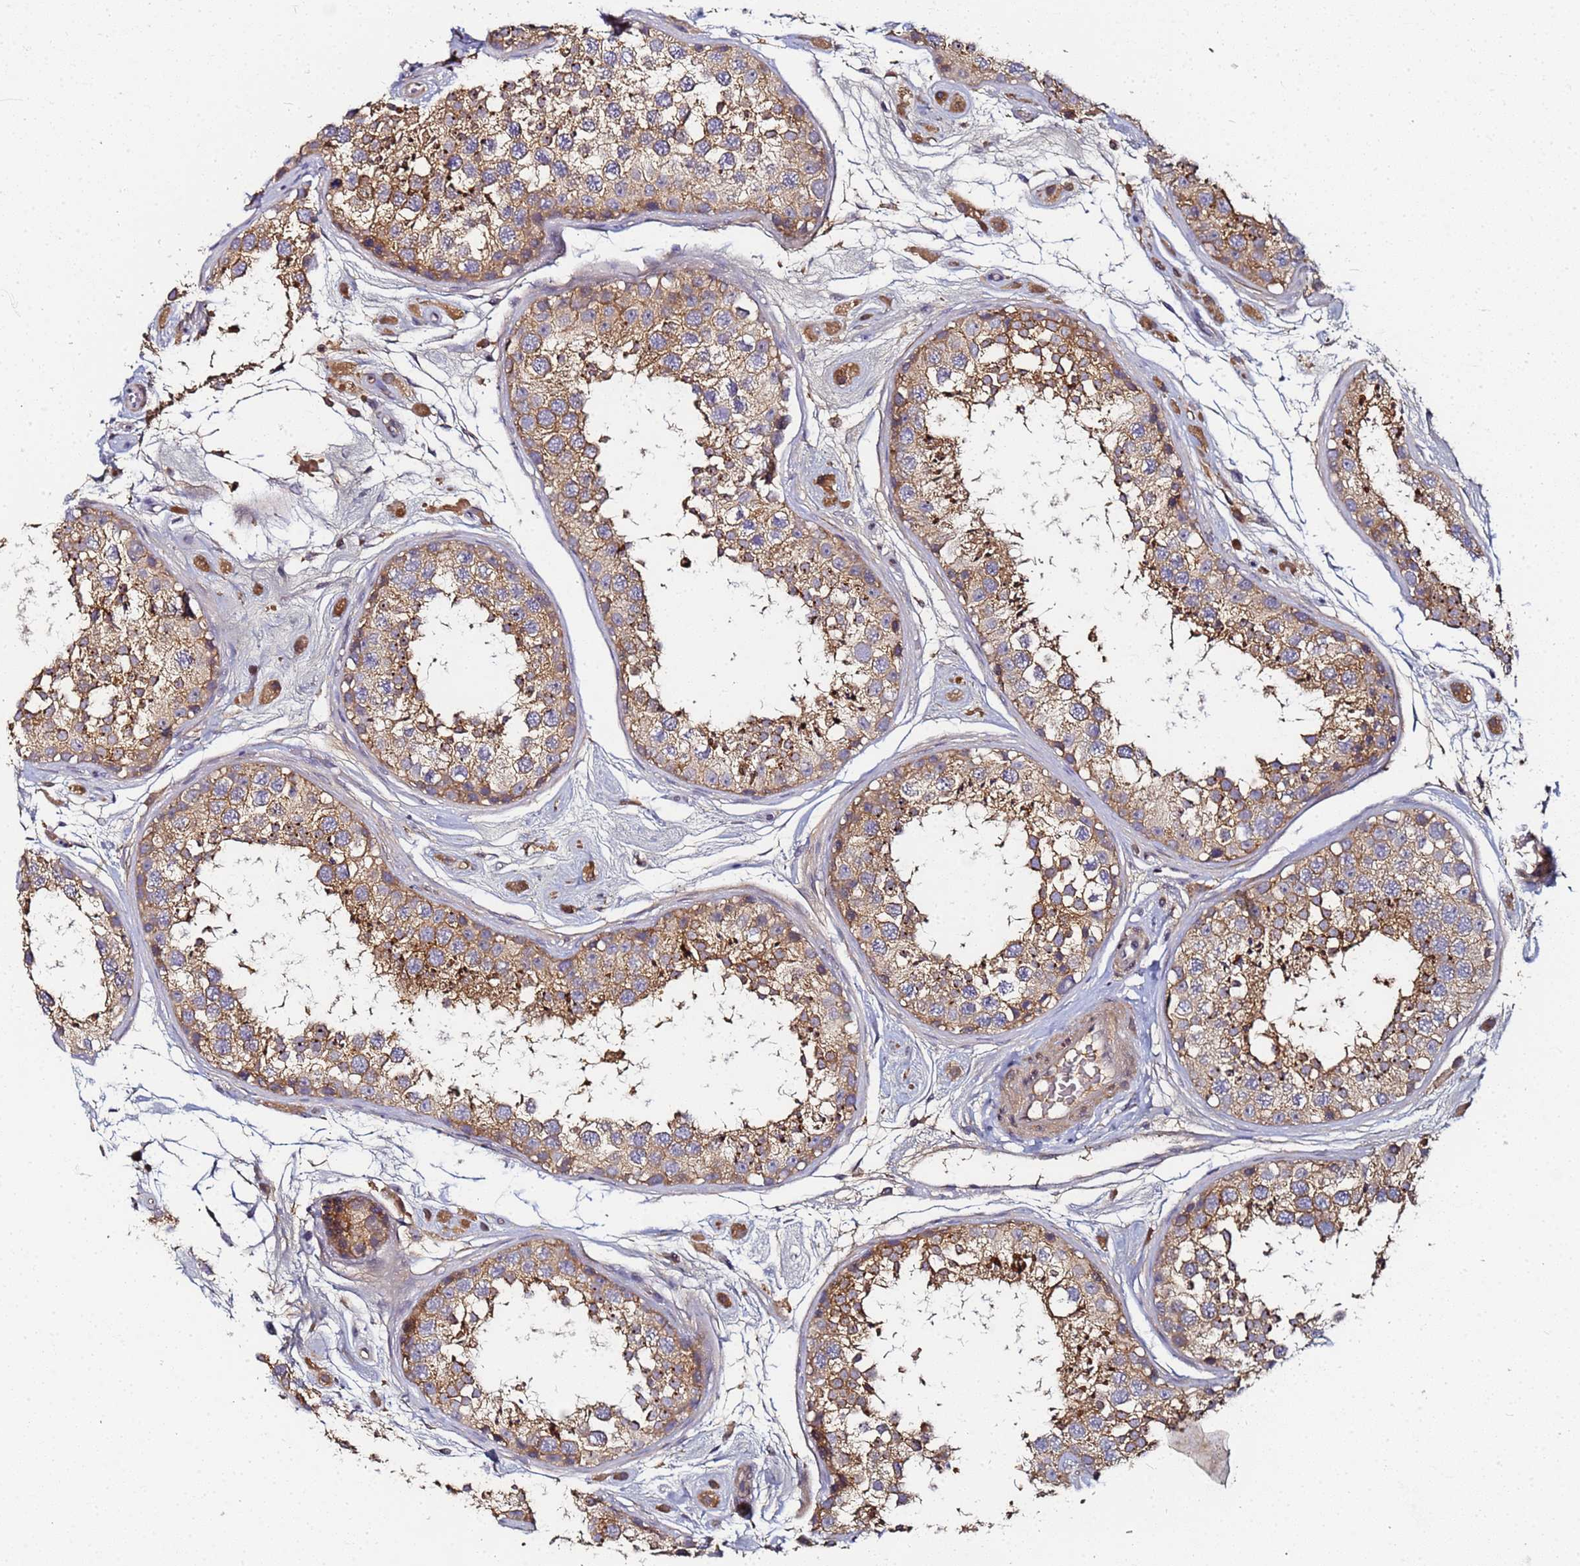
{"staining": {"intensity": "moderate", "quantity": ">75%", "location": "cytoplasmic/membranous"}, "tissue": "testis", "cell_type": "Cells in seminiferous ducts", "image_type": "normal", "snomed": [{"axis": "morphology", "description": "Normal tissue, NOS"}, {"axis": "topography", "description": "Testis"}], "caption": "Immunohistochemistry photomicrograph of benign testis stained for a protein (brown), which displays medium levels of moderate cytoplasmic/membranous positivity in approximately >75% of cells in seminiferous ducts.", "gene": "LRRC69", "patient": {"sex": "male", "age": 25}}